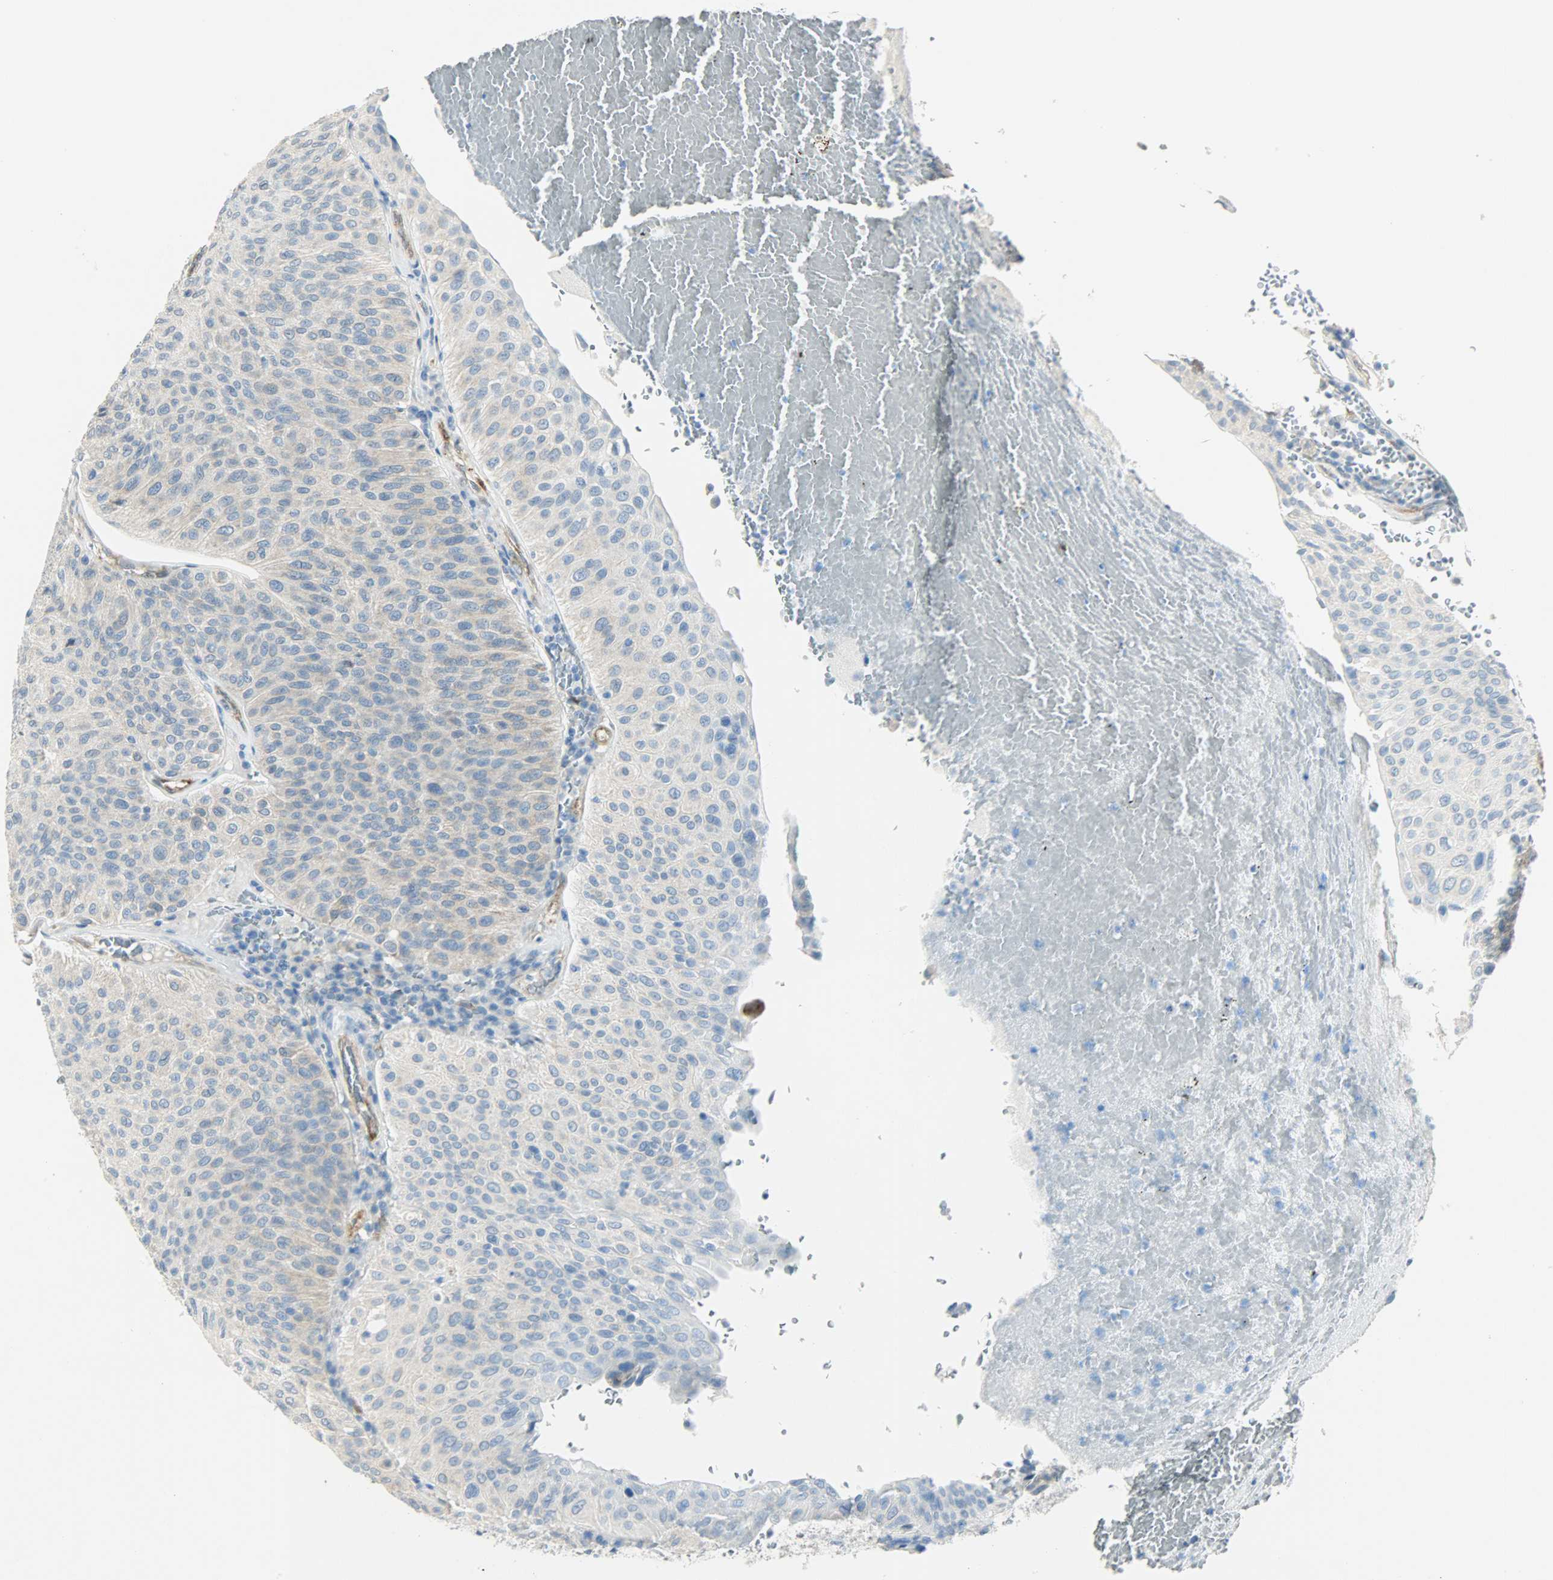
{"staining": {"intensity": "weak", "quantity": "25%-75%", "location": "cytoplasmic/membranous"}, "tissue": "urothelial cancer", "cell_type": "Tumor cells", "image_type": "cancer", "snomed": [{"axis": "morphology", "description": "Urothelial carcinoma, High grade"}, {"axis": "topography", "description": "Urinary bladder"}], "caption": "Human urothelial cancer stained for a protein (brown) exhibits weak cytoplasmic/membranous positive positivity in approximately 25%-75% of tumor cells.", "gene": "PKD2", "patient": {"sex": "male", "age": 66}}